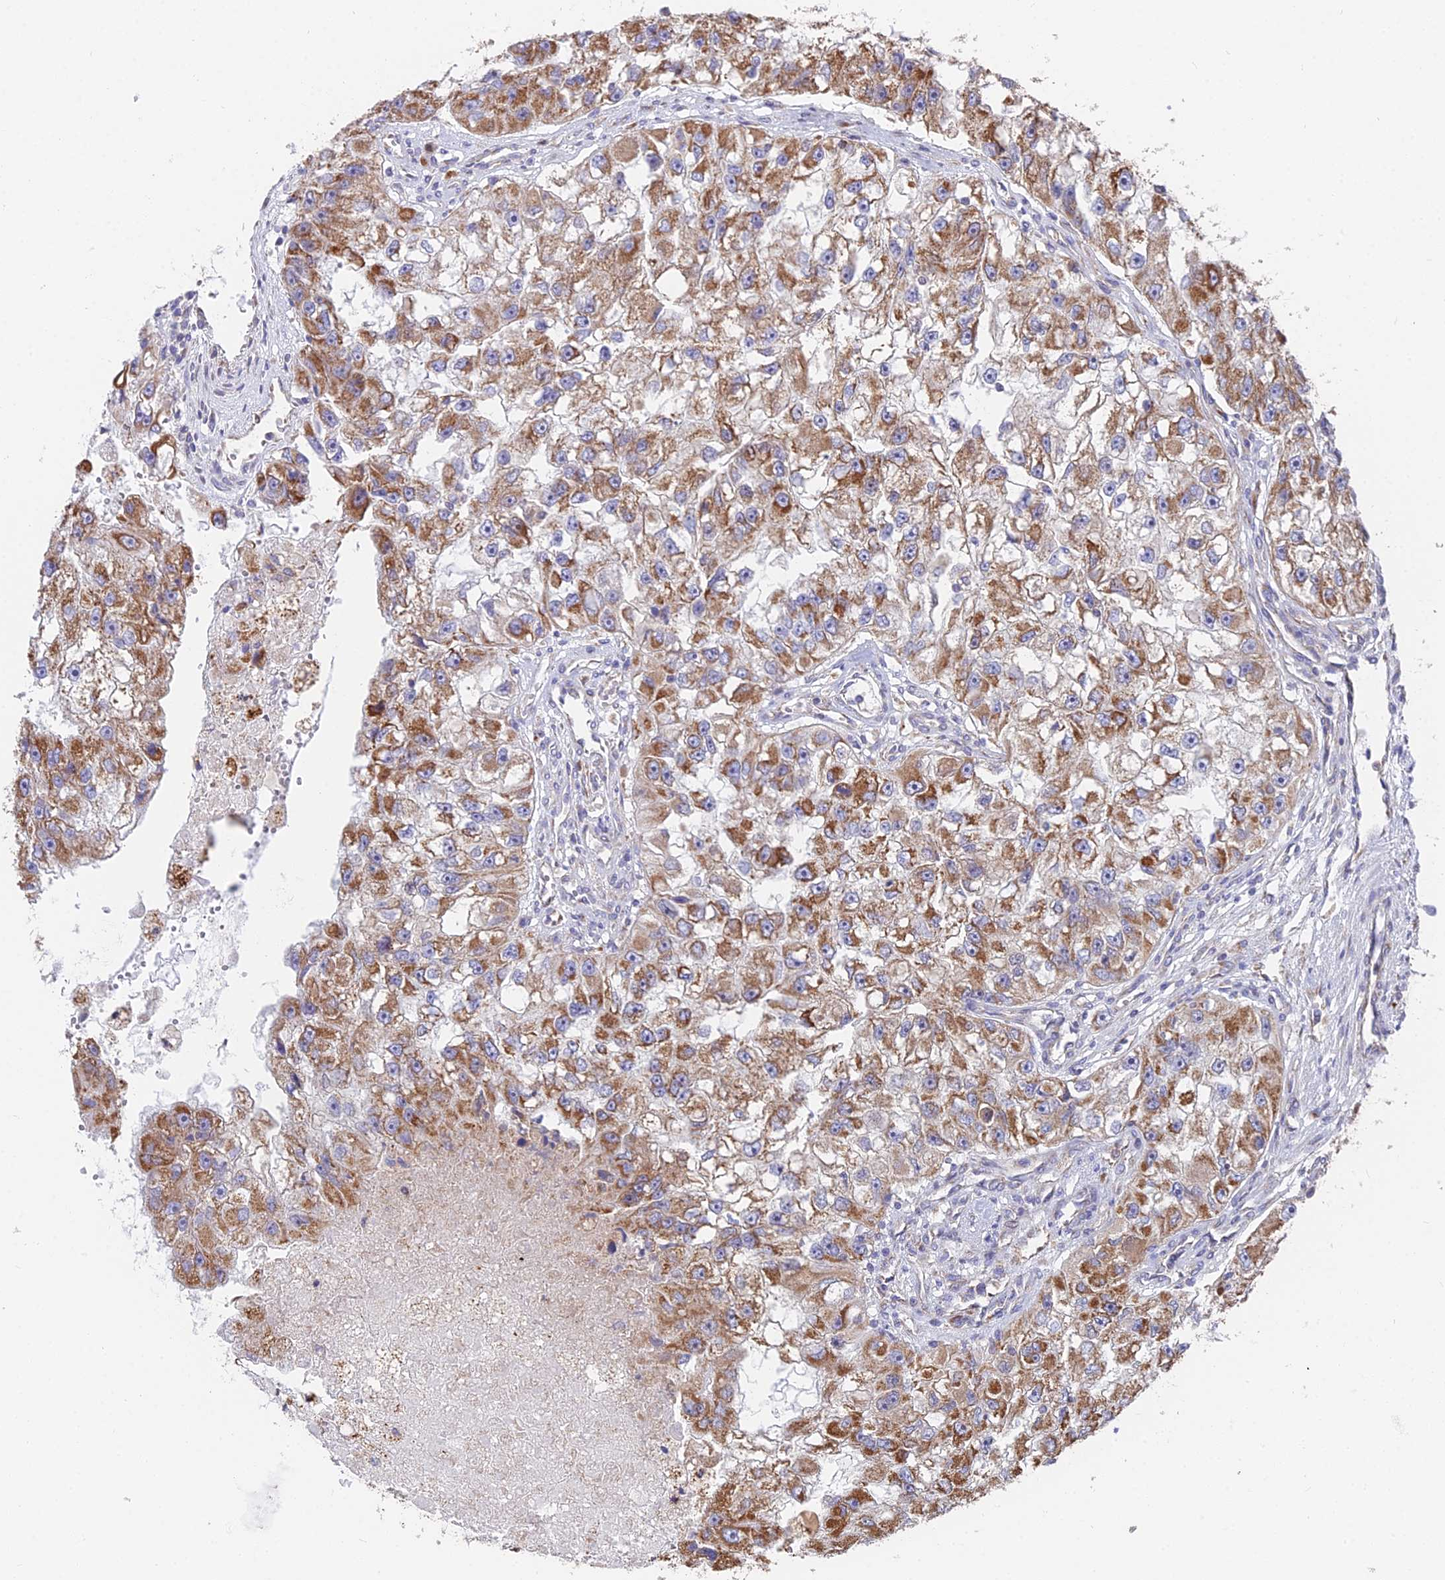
{"staining": {"intensity": "moderate", "quantity": "25%-75%", "location": "cytoplasmic/membranous"}, "tissue": "renal cancer", "cell_type": "Tumor cells", "image_type": "cancer", "snomed": [{"axis": "morphology", "description": "Adenocarcinoma, NOS"}, {"axis": "topography", "description": "Kidney"}], "caption": "Protein staining demonstrates moderate cytoplasmic/membranous expression in about 25%-75% of tumor cells in adenocarcinoma (renal).", "gene": "TBC1D20", "patient": {"sex": "male", "age": 63}}